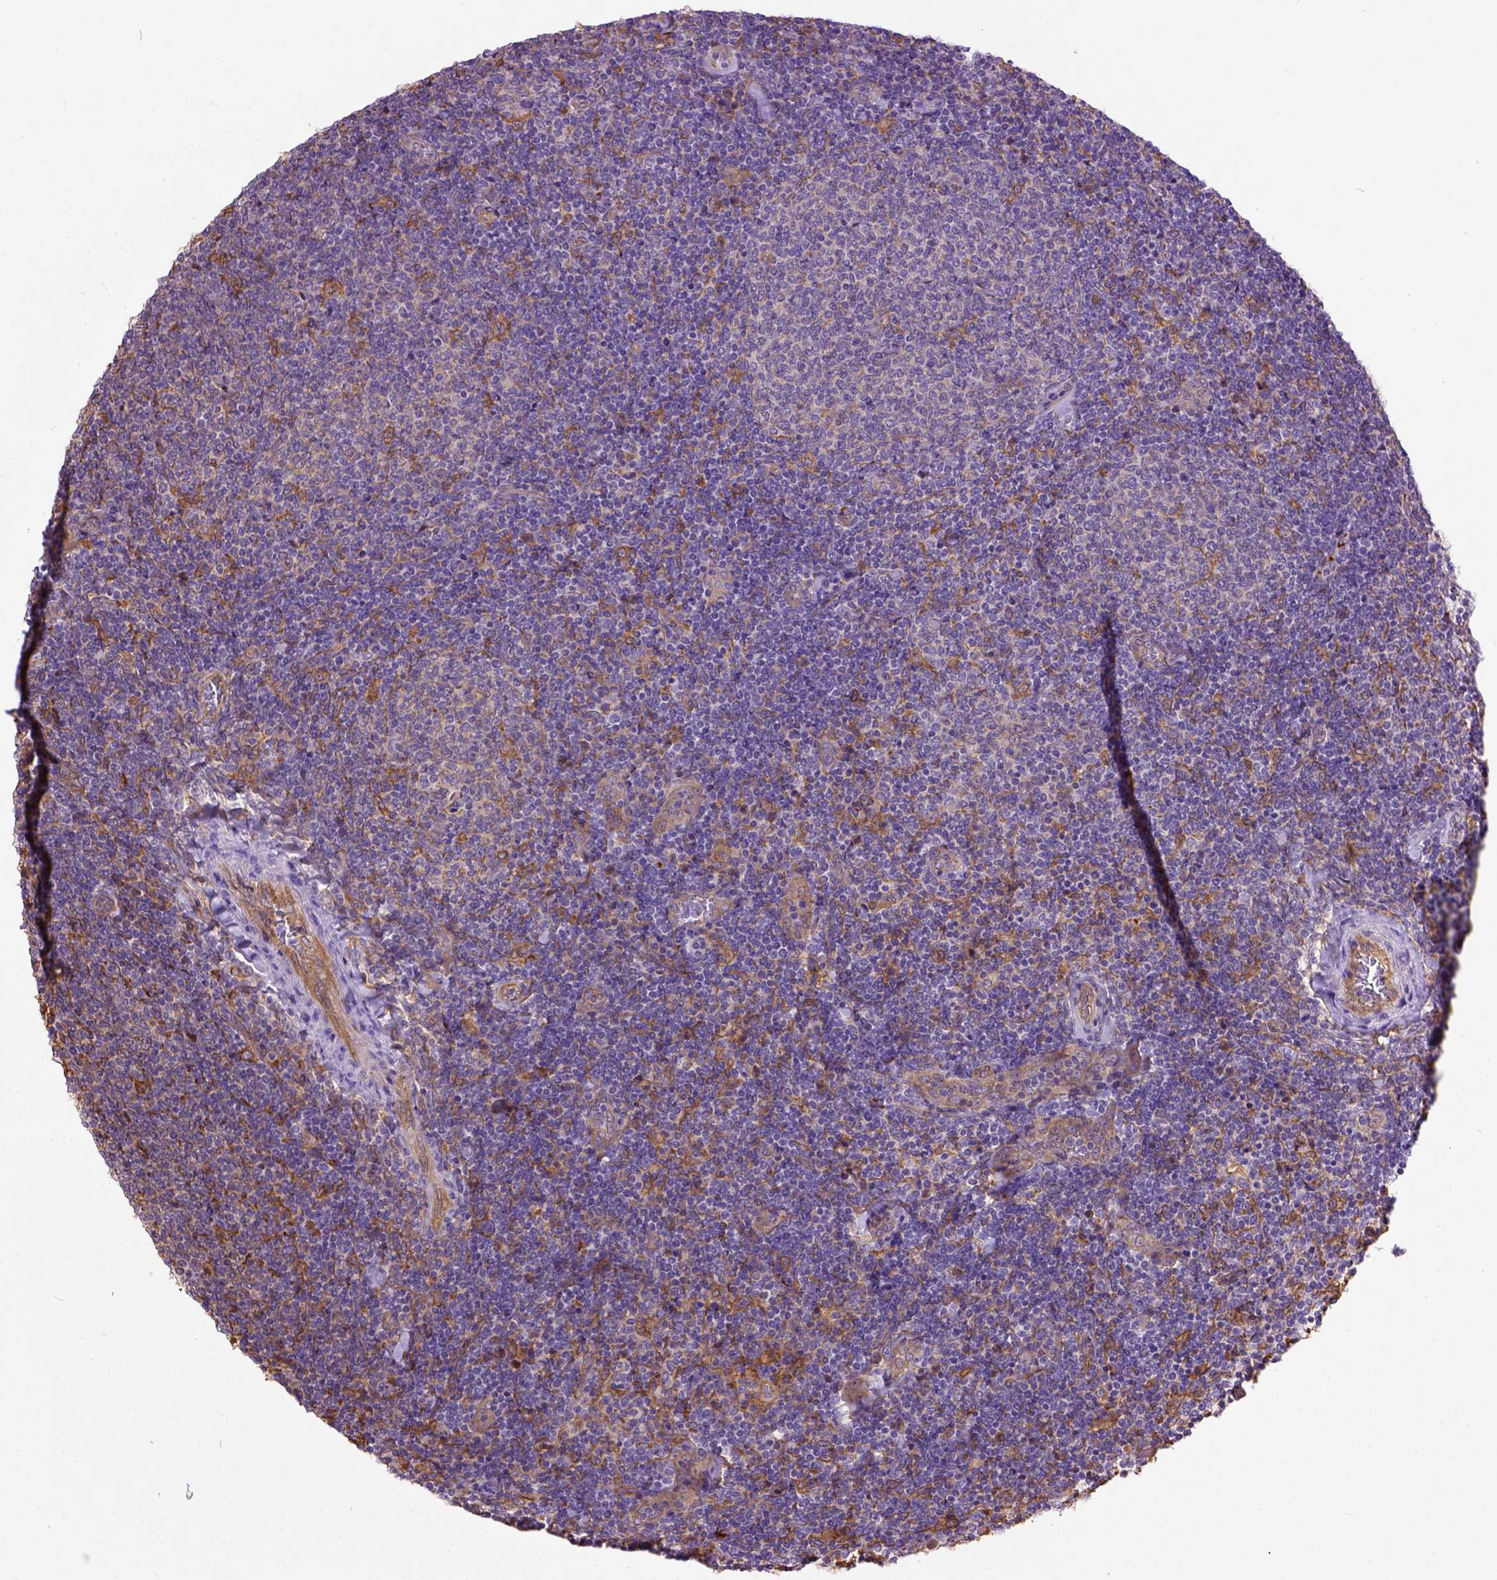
{"staining": {"intensity": "moderate", "quantity": "25%-75%", "location": "cytoplasmic/membranous"}, "tissue": "lymphoma", "cell_type": "Tumor cells", "image_type": "cancer", "snomed": [{"axis": "morphology", "description": "Malignant lymphoma, non-Hodgkin's type, Low grade"}, {"axis": "topography", "description": "Lymph node"}], "caption": "Lymphoma stained with immunohistochemistry (IHC) shows moderate cytoplasmic/membranous positivity in approximately 25%-75% of tumor cells.", "gene": "SEMA4F", "patient": {"sex": "male", "age": 52}}